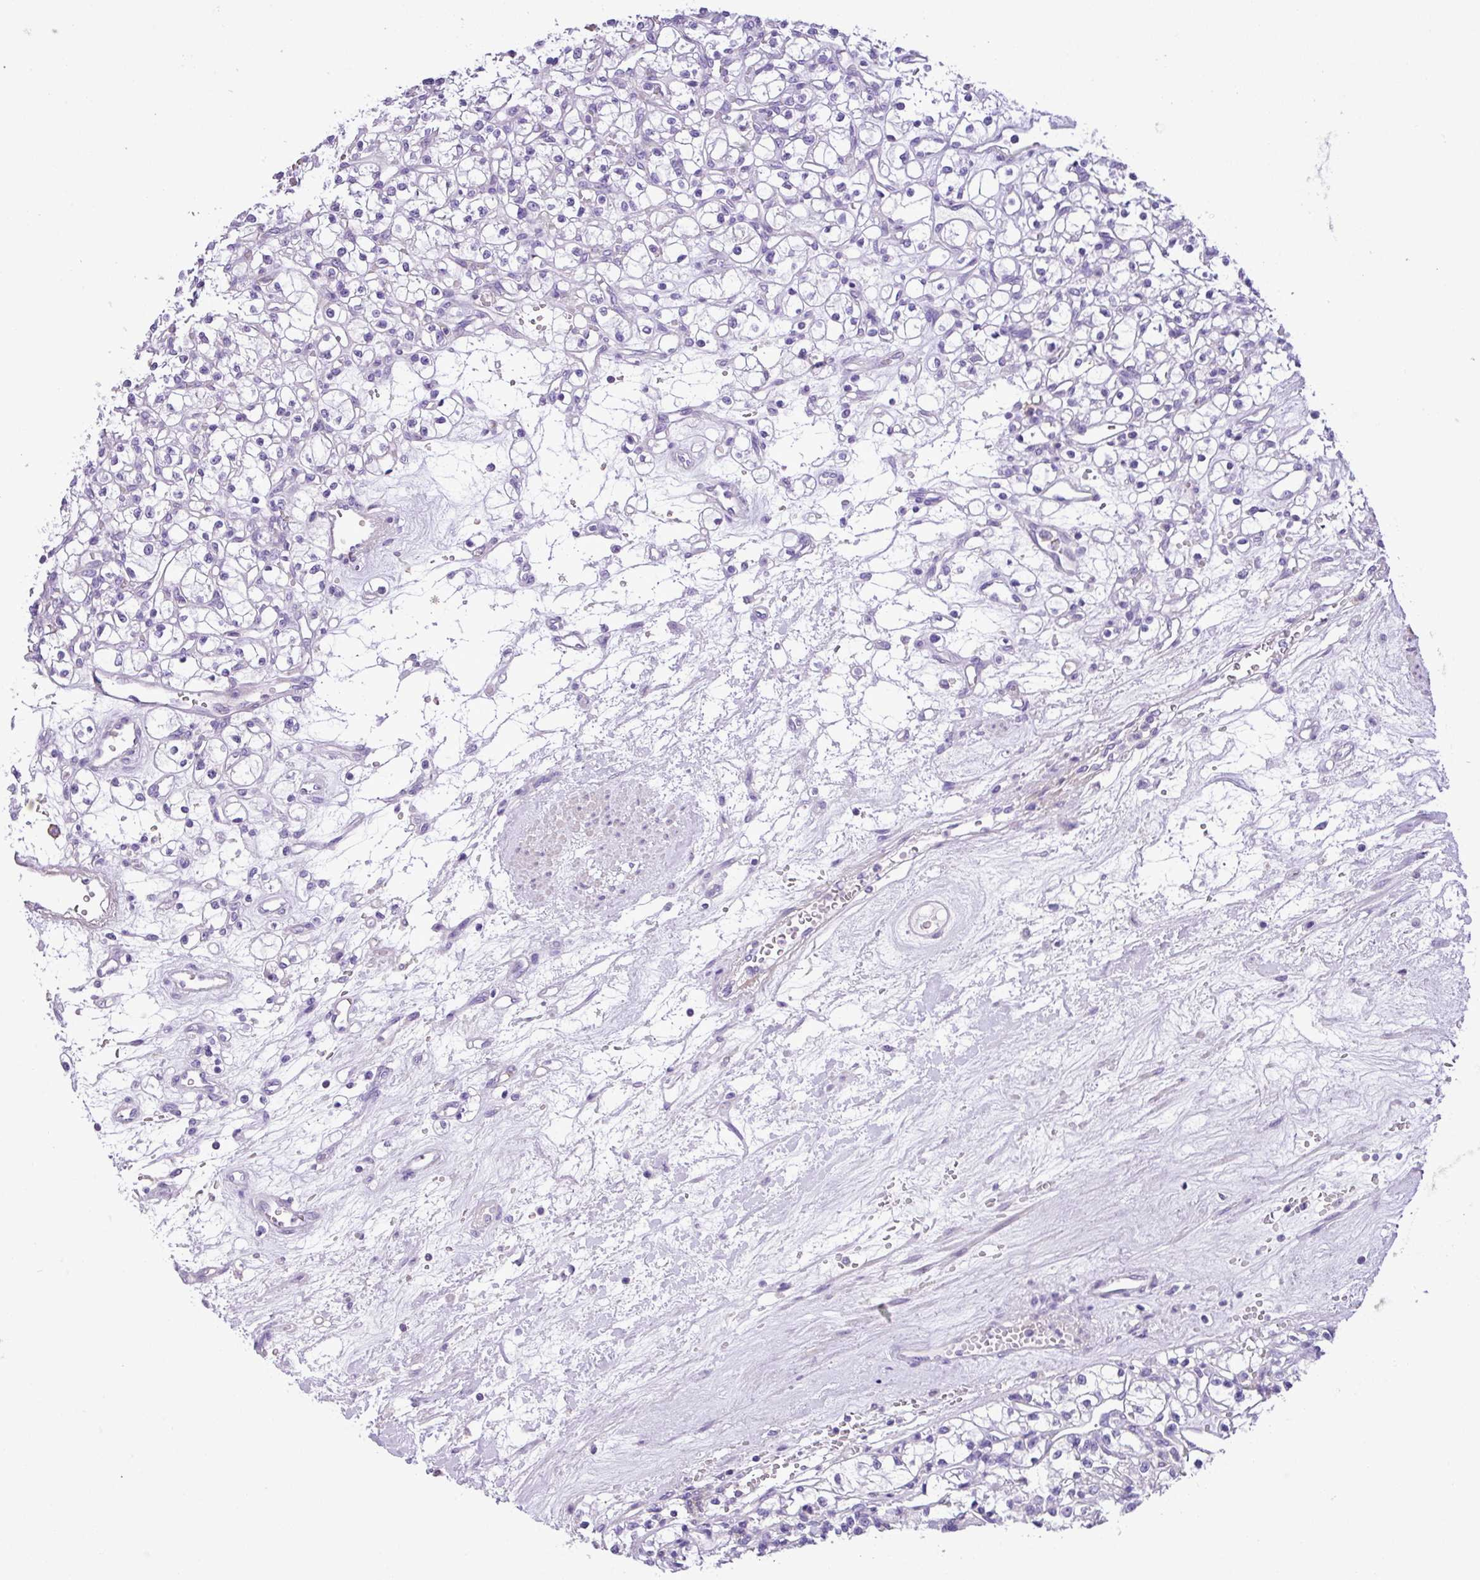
{"staining": {"intensity": "negative", "quantity": "none", "location": "none"}, "tissue": "renal cancer", "cell_type": "Tumor cells", "image_type": "cancer", "snomed": [{"axis": "morphology", "description": "Adenocarcinoma, NOS"}, {"axis": "topography", "description": "Kidney"}], "caption": "Immunohistochemistry of renal adenocarcinoma exhibits no expression in tumor cells.", "gene": "ZNF334", "patient": {"sex": "female", "age": 59}}